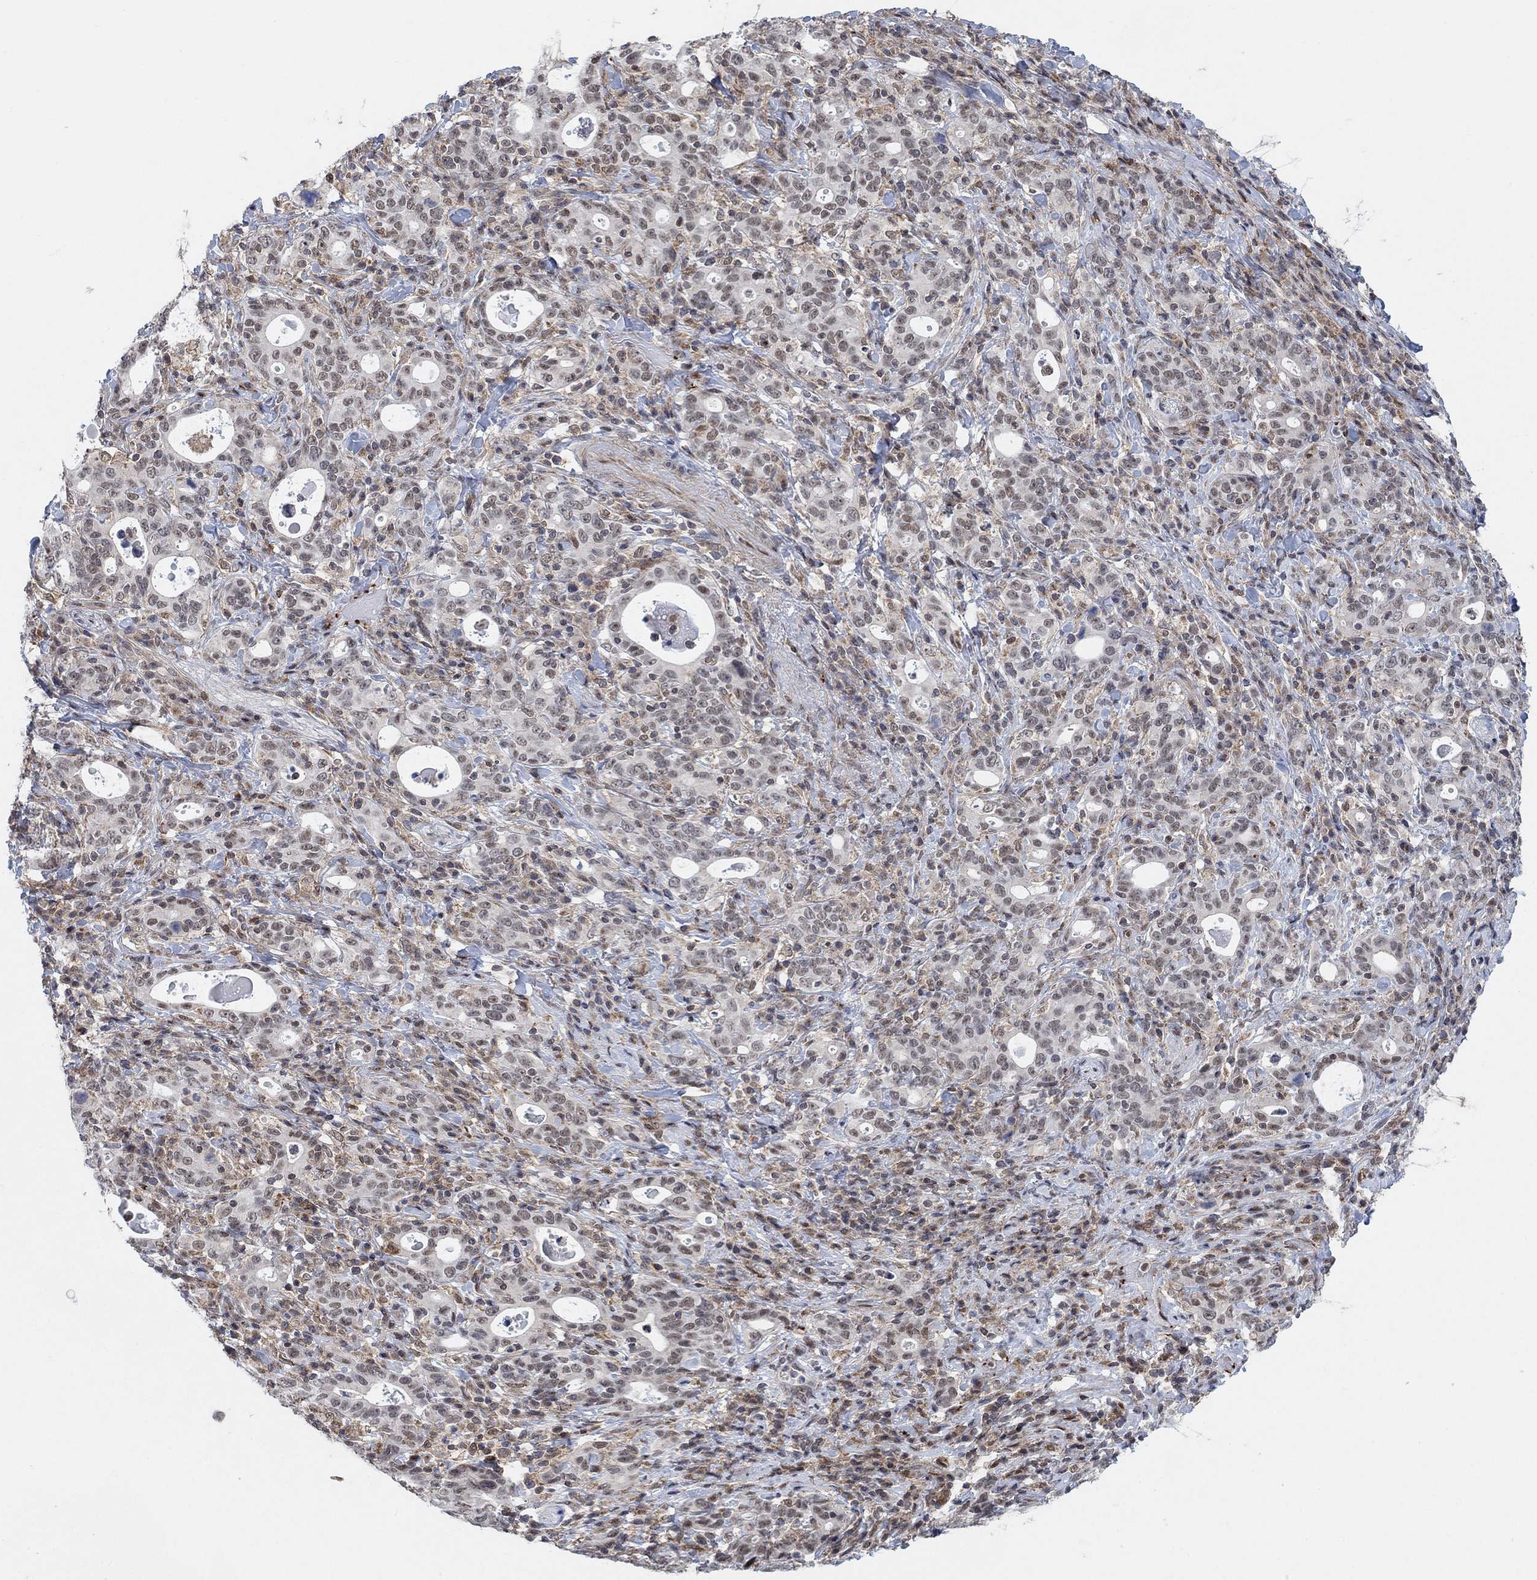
{"staining": {"intensity": "weak", "quantity": "<25%", "location": "nuclear"}, "tissue": "stomach cancer", "cell_type": "Tumor cells", "image_type": "cancer", "snomed": [{"axis": "morphology", "description": "Adenocarcinoma, NOS"}, {"axis": "topography", "description": "Stomach"}], "caption": "This histopathology image is of stomach cancer (adenocarcinoma) stained with IHC to label a protein in brown with the nuclei are counter-stained blue. There is no expression in tumor cells. (Immunohistochemistry, brightfield microscopy, high magnification).", "gene": "PWWP2B", "patient": {"sex": "male", "age": 79}}